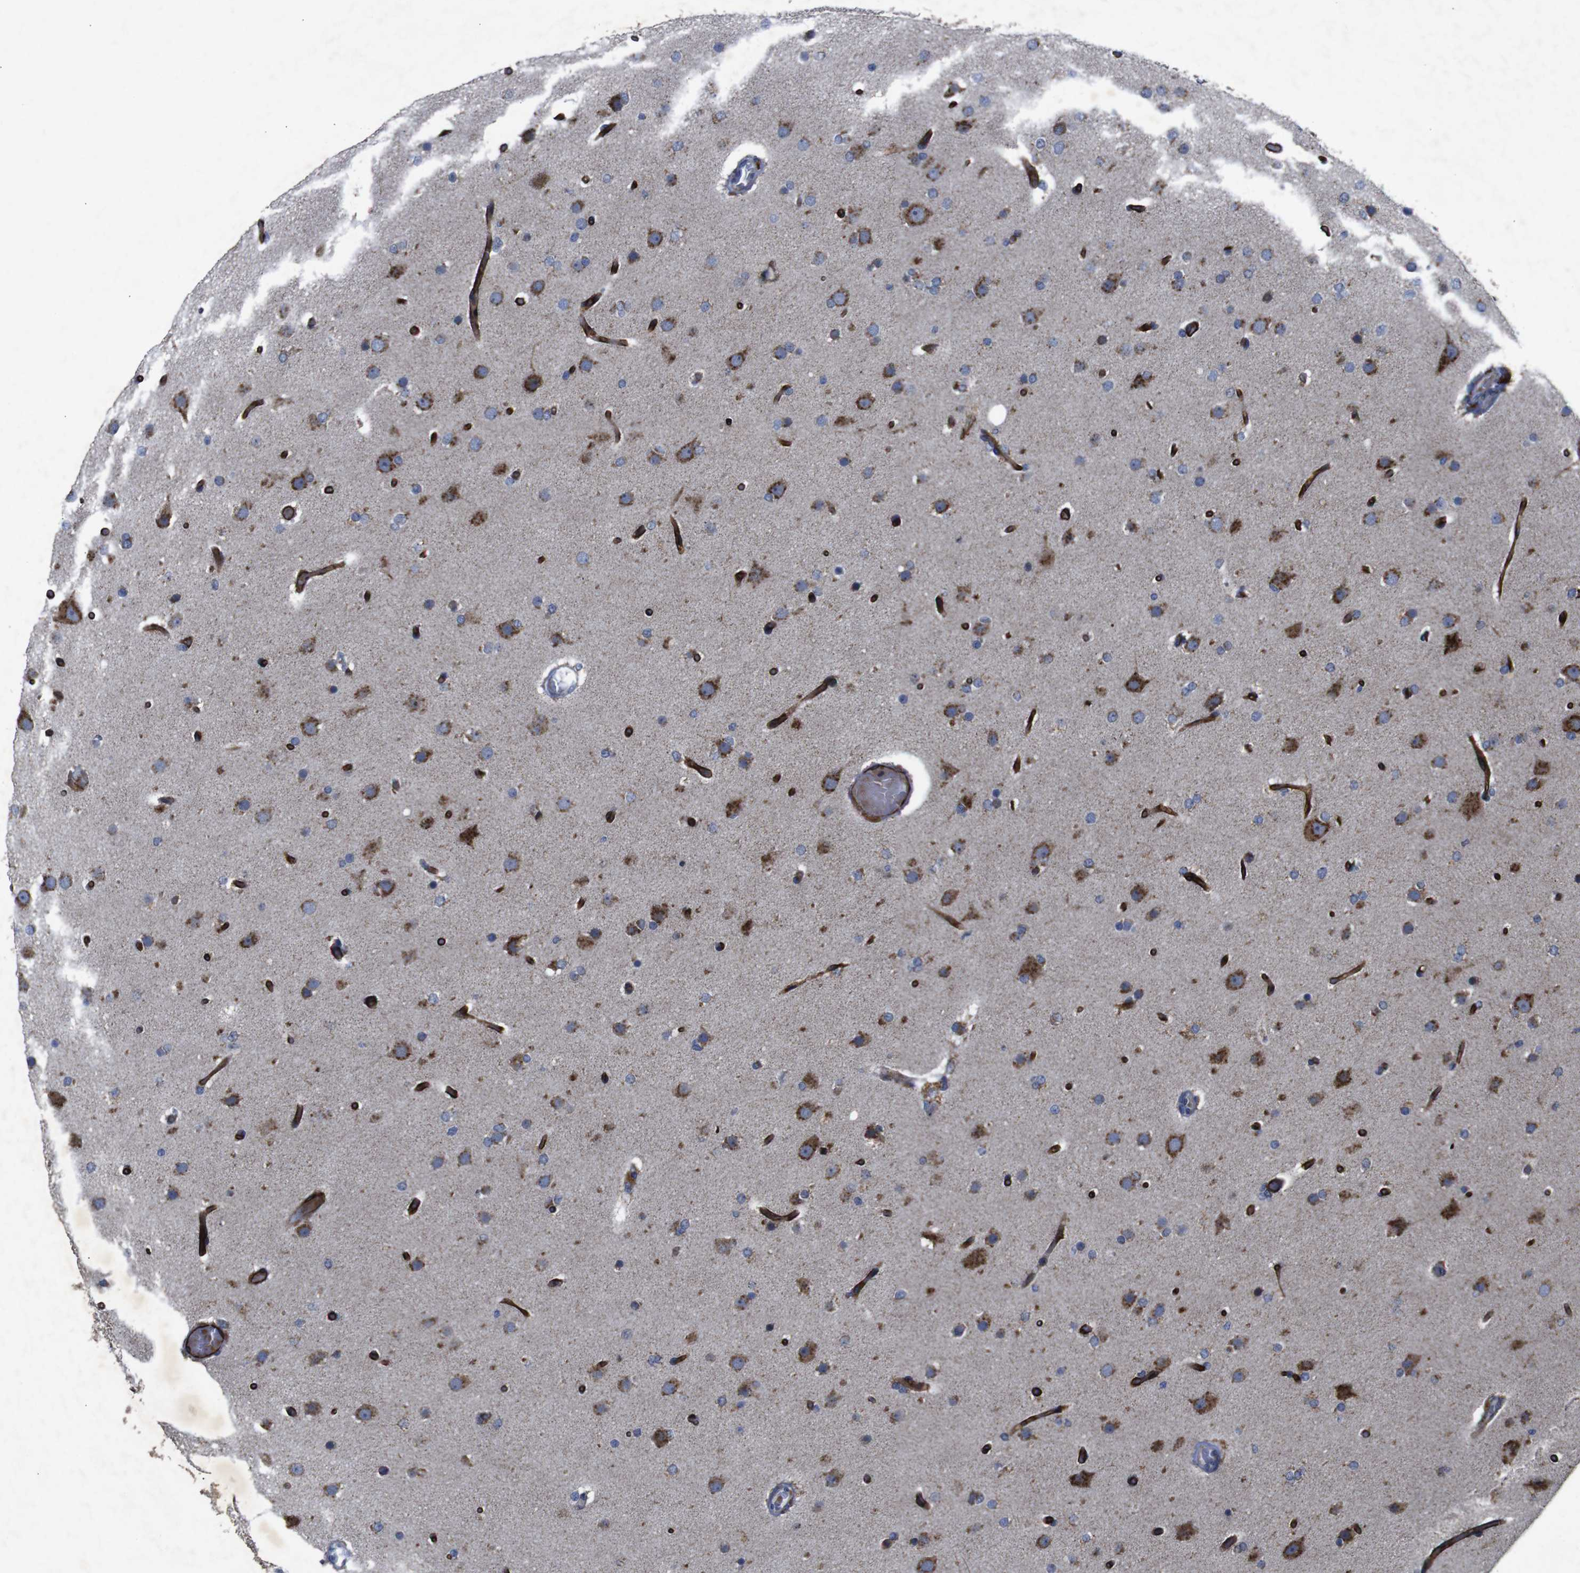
{"staining": {"intensity": "strong", "quantity": ">75%", "location": "cytoplasmic/membranous"}, "tissue": "glioma", "cell_type": "Tumor cells", "image_type": "cancer", "snomed": [{"axis": "morphology", "description": "Glioma, malignant, High grade"}, {"axis": "topography", "description": "Cerebral cortex"}], "caption": "The micrograph displays staining of glioma, revealing strong cytoplasmic/membranous protein expression (brown color) within tumor cells.", "gene": "CHST10", "patient": {"sex": "female", "age": 36}}